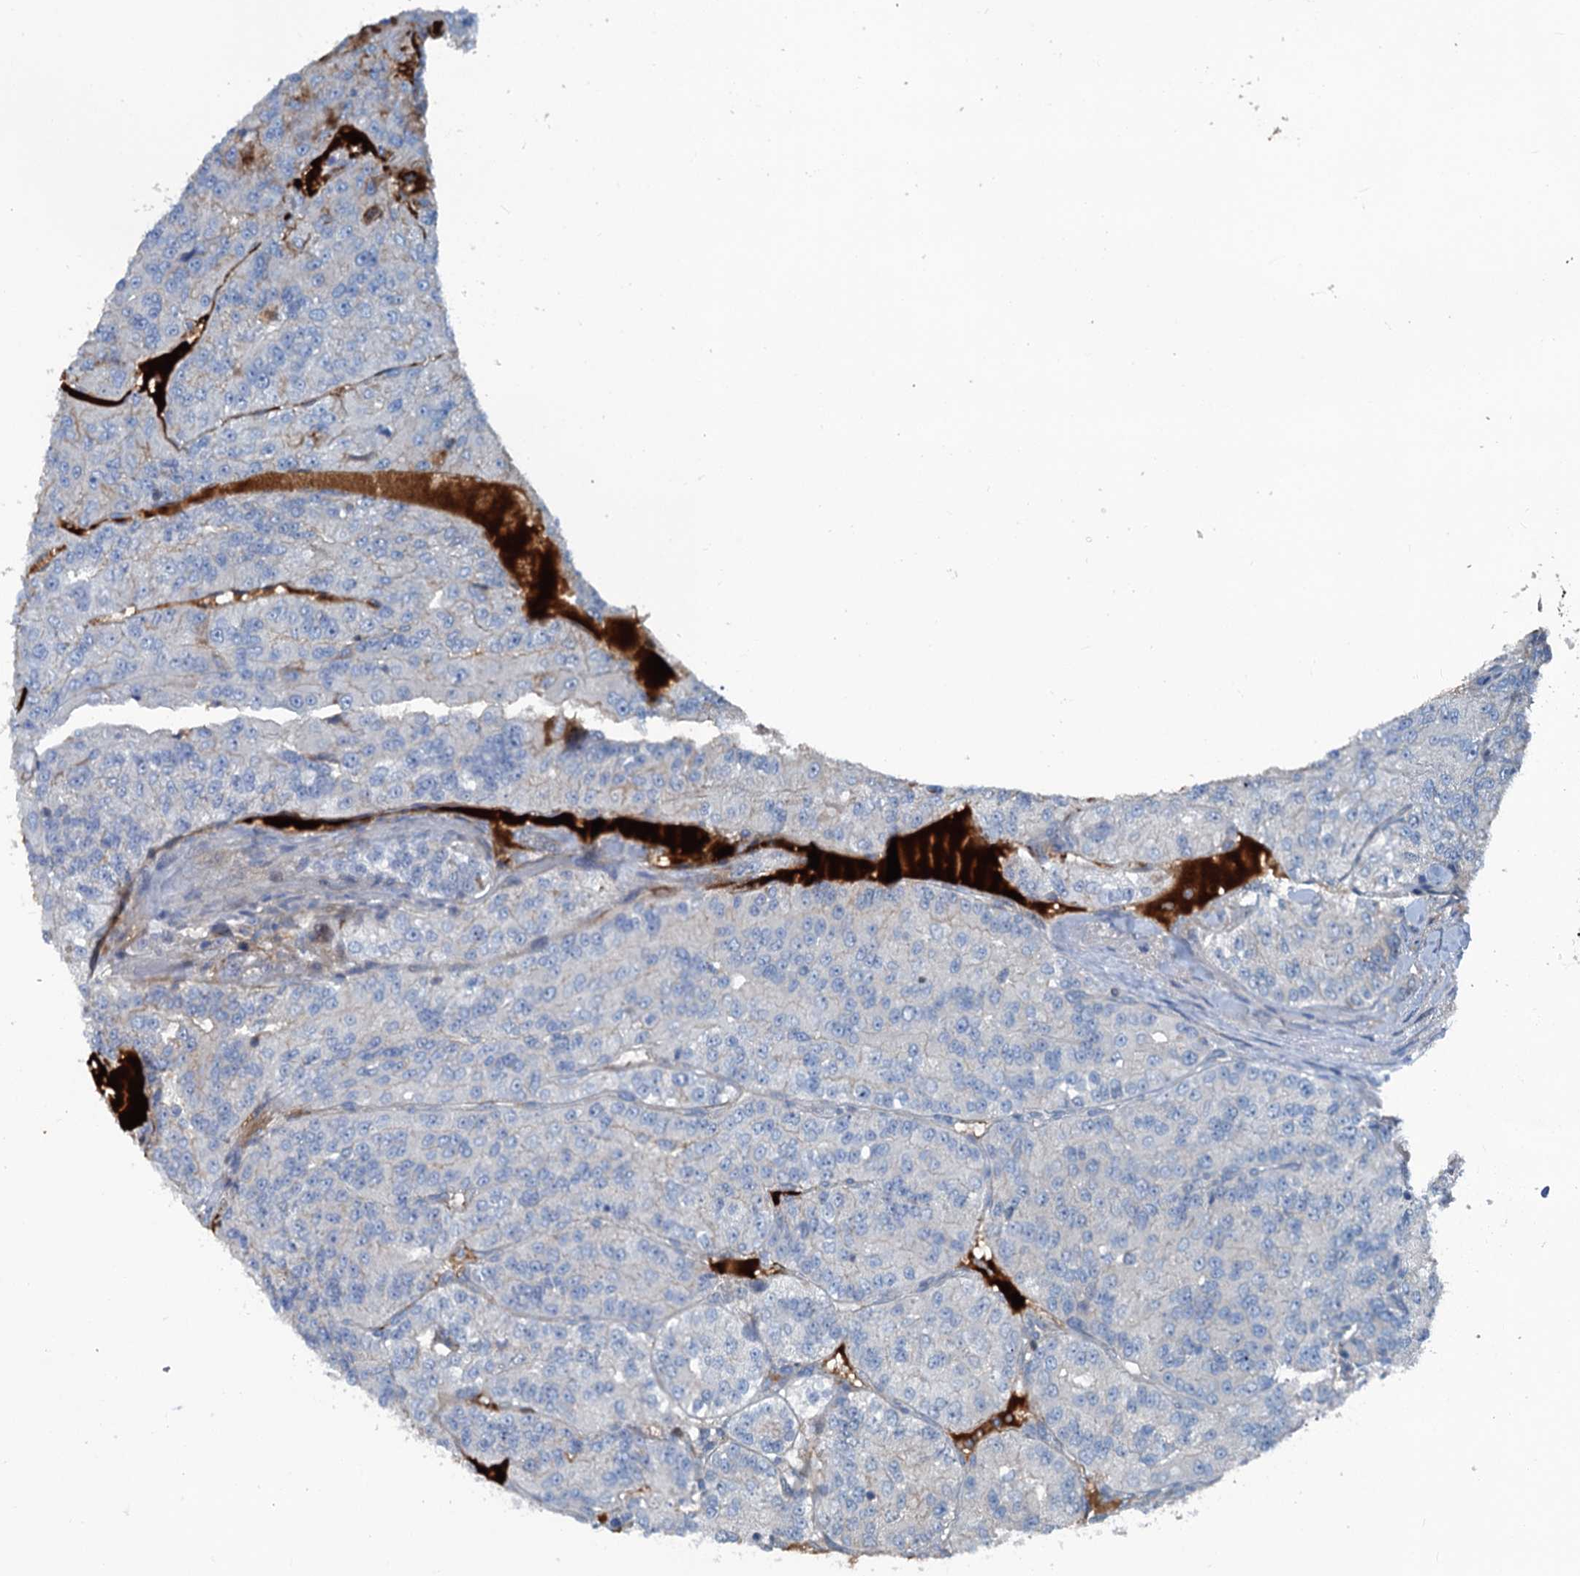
{"staining": {"intensity": "negative", "quantity": "none", "location": "none"}, "tissue": "renal cancer", "cell_type": "Tumor cells", "image_type": "cancer", "snomed": [{"axis": "morphology", "description": "Adenocarcinoma, NOS"}, {"axis": "topography", "description": "Kidney"}], "caption": "Immunohistochemistry histopathology image of neoplastic tissue: human renal adenocarcinoma stained with DAB displays no significant protein positivity in tumor cells.", "gene": "TEDC1", "patient": {"sex": "female", "age": 63}}